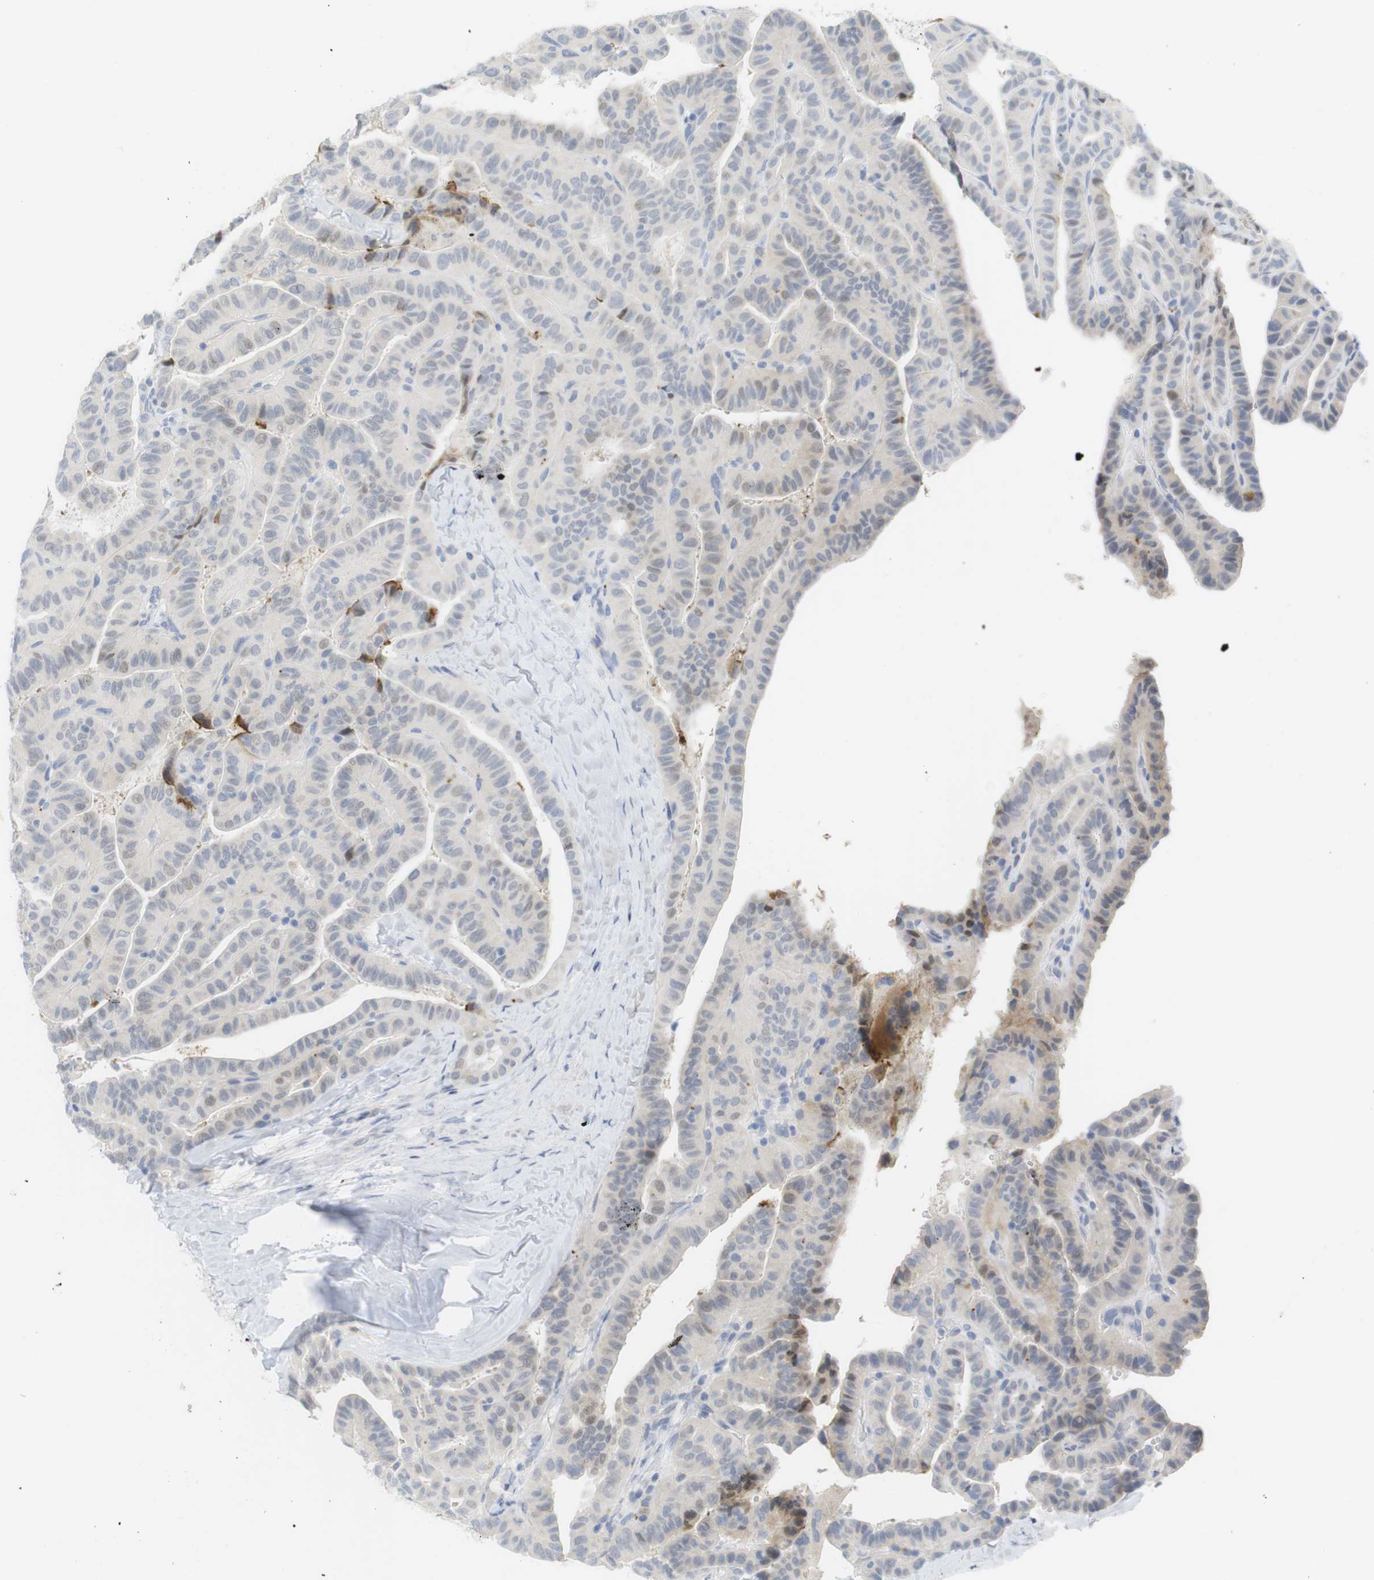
{"staining": {"intensity": "weak", "quantity": "<25%", "location": "cytoplasmic/membranous,nuclear"}, "tissue": "thyroid cancer", "cell_type": "Tumor cells", "image_type": "cancer", "snomed": [{"axis": "morphology", "description": "Papillary adenocarcinoma, NOS"}, {"axis": "topography", "description": "Thyroid gland"}], "caption": "The IHC micrograph has no significant staining in tumor cells of papillary adenocarcinoma (thyroid) tissue. Nuclei are stained in blue.", "gene": "YIPF1", "patient": {"sex": "male", "age": 77}}